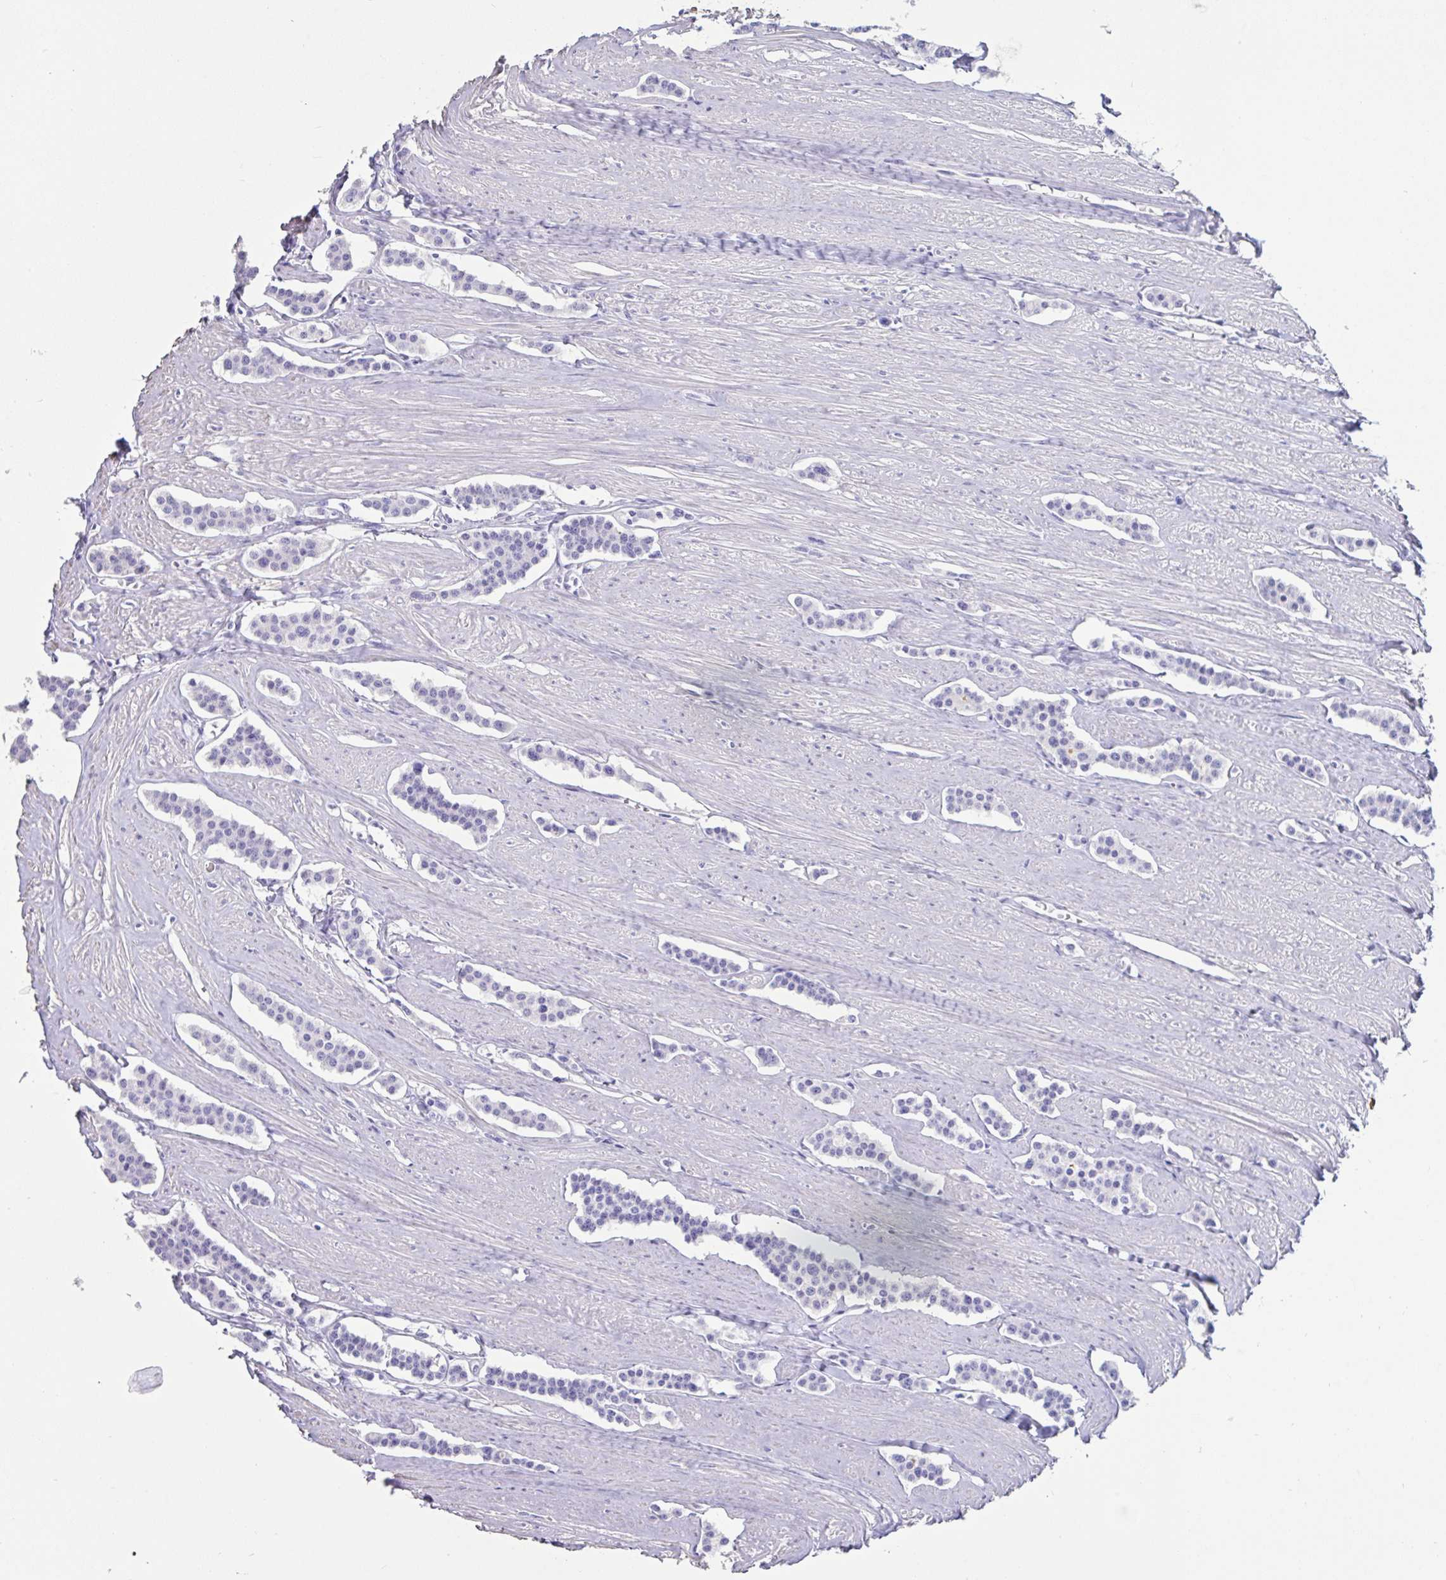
{"staining": {"intensity": "negative", "quantity": "none", "location": "none"}, "tissue": "carcinoid", "cell_type": "Tumor cells", "image_type": "cancer", "snomed": [{"axis": "morphology", "description": "Carcinoid, malignant, NOS"}, {"axis": "topography", "description": "Small intestine"}], "caption": "Protein analysis of carcinoid exhibits no significant expression in tumor cells.", "gene": "TNNC1", "patient": {"sex": "male", "age": 60}}